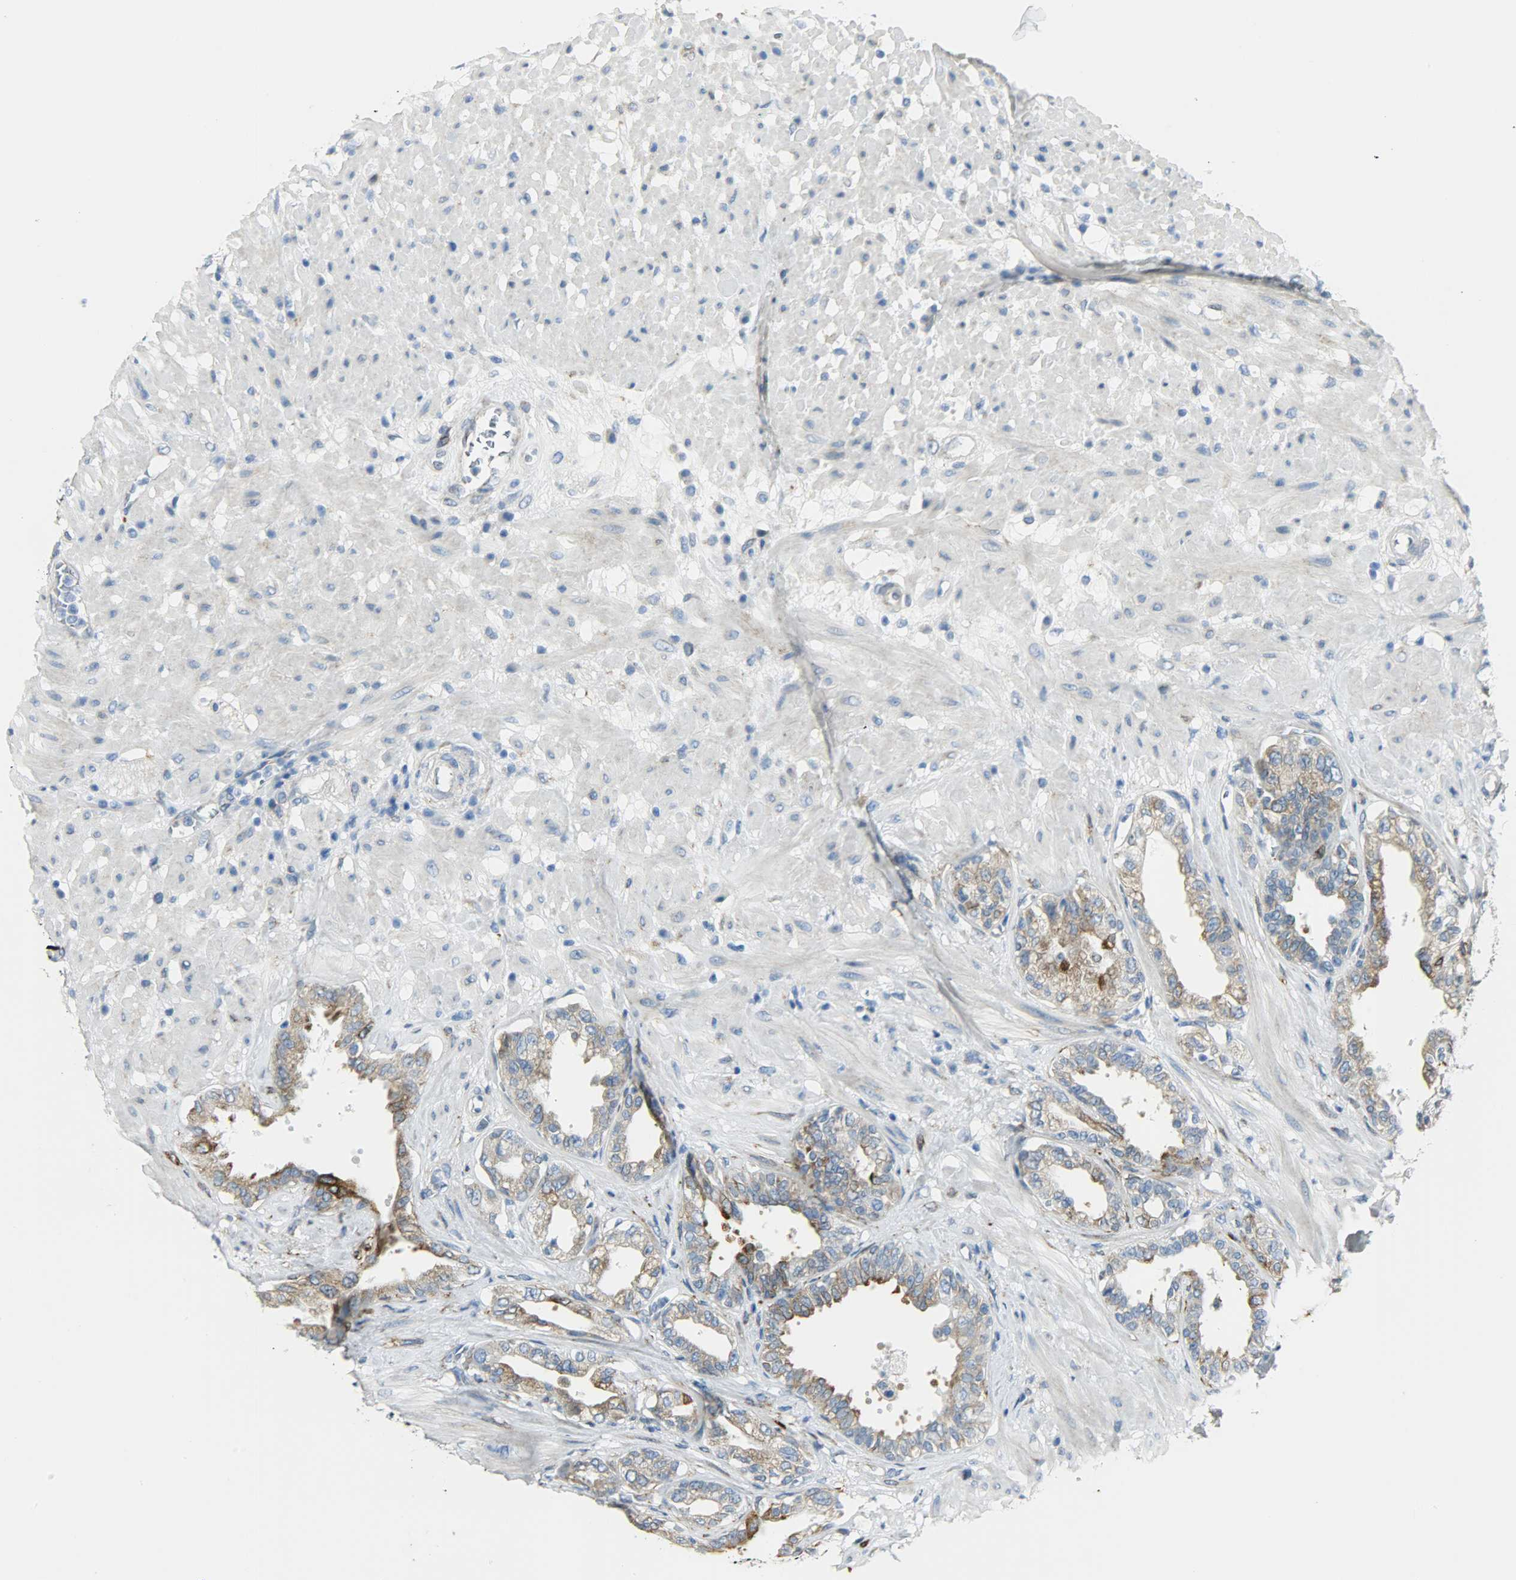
{"staining": {"intensity": "strong", "quantity": ">75%", "location": "cytoplasmic/membranous"}, "tissue": "seminal vesicle", "cell_type": "Glandular cells", "image_type": "normal", "snomed": [{"axis": "morphology", "description": "Normal tissue, NOS"}, {"axis": "topography", "description": "Seminal veicle"}], "caption": "IHC histopathology image of benign seminal vesicle stained for a protein (brown), which demonstrates high levels of strong cytoplasmic/membranous staining in approximately >75% of glandular cells.", "gene": "PKD2", "patient": {"sex": "male", "age": 61}}